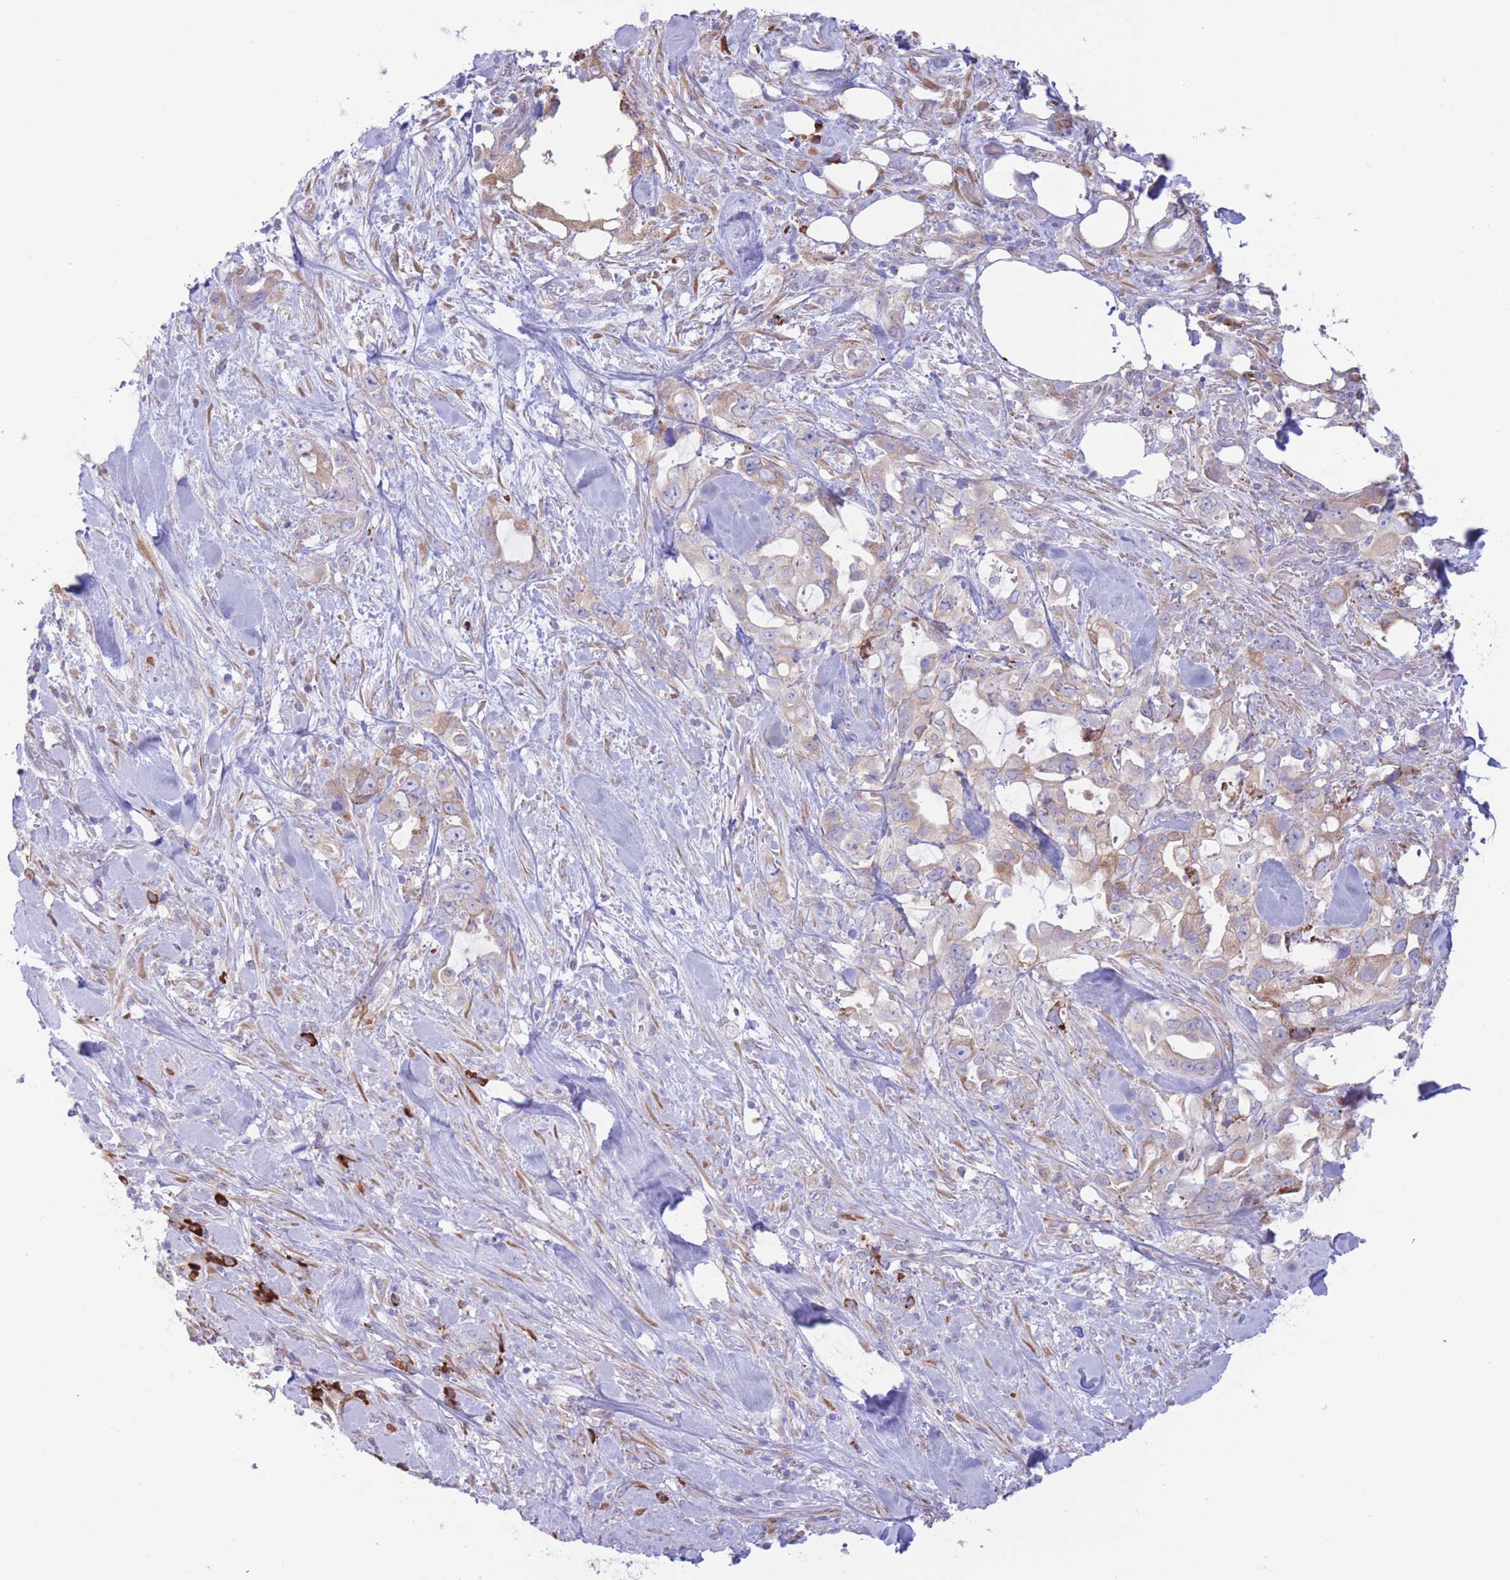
{"staining": {"intensity": "weak", "quantity": "25%-75%", "location": "cytoplasmic/membranous"}, "tissue": "pancreatic cancer", "cell_type": "Tumor cells", "image_type": "cancer", "snomed": [{"axis": "morphology", "description": "Adenocarcinoma, NOS"}, {"axis": "topography", "description": "Pancreas"}], "caption": "An image showing weak cytoplasmic/membranous expression in about 25%-75% of tumor cells in pancreatic adenocarcinoma, as visualized by brown immunohistochemical staining.", "gene": "MYDGF", "patient": {"sex": "female", "age": 61}}